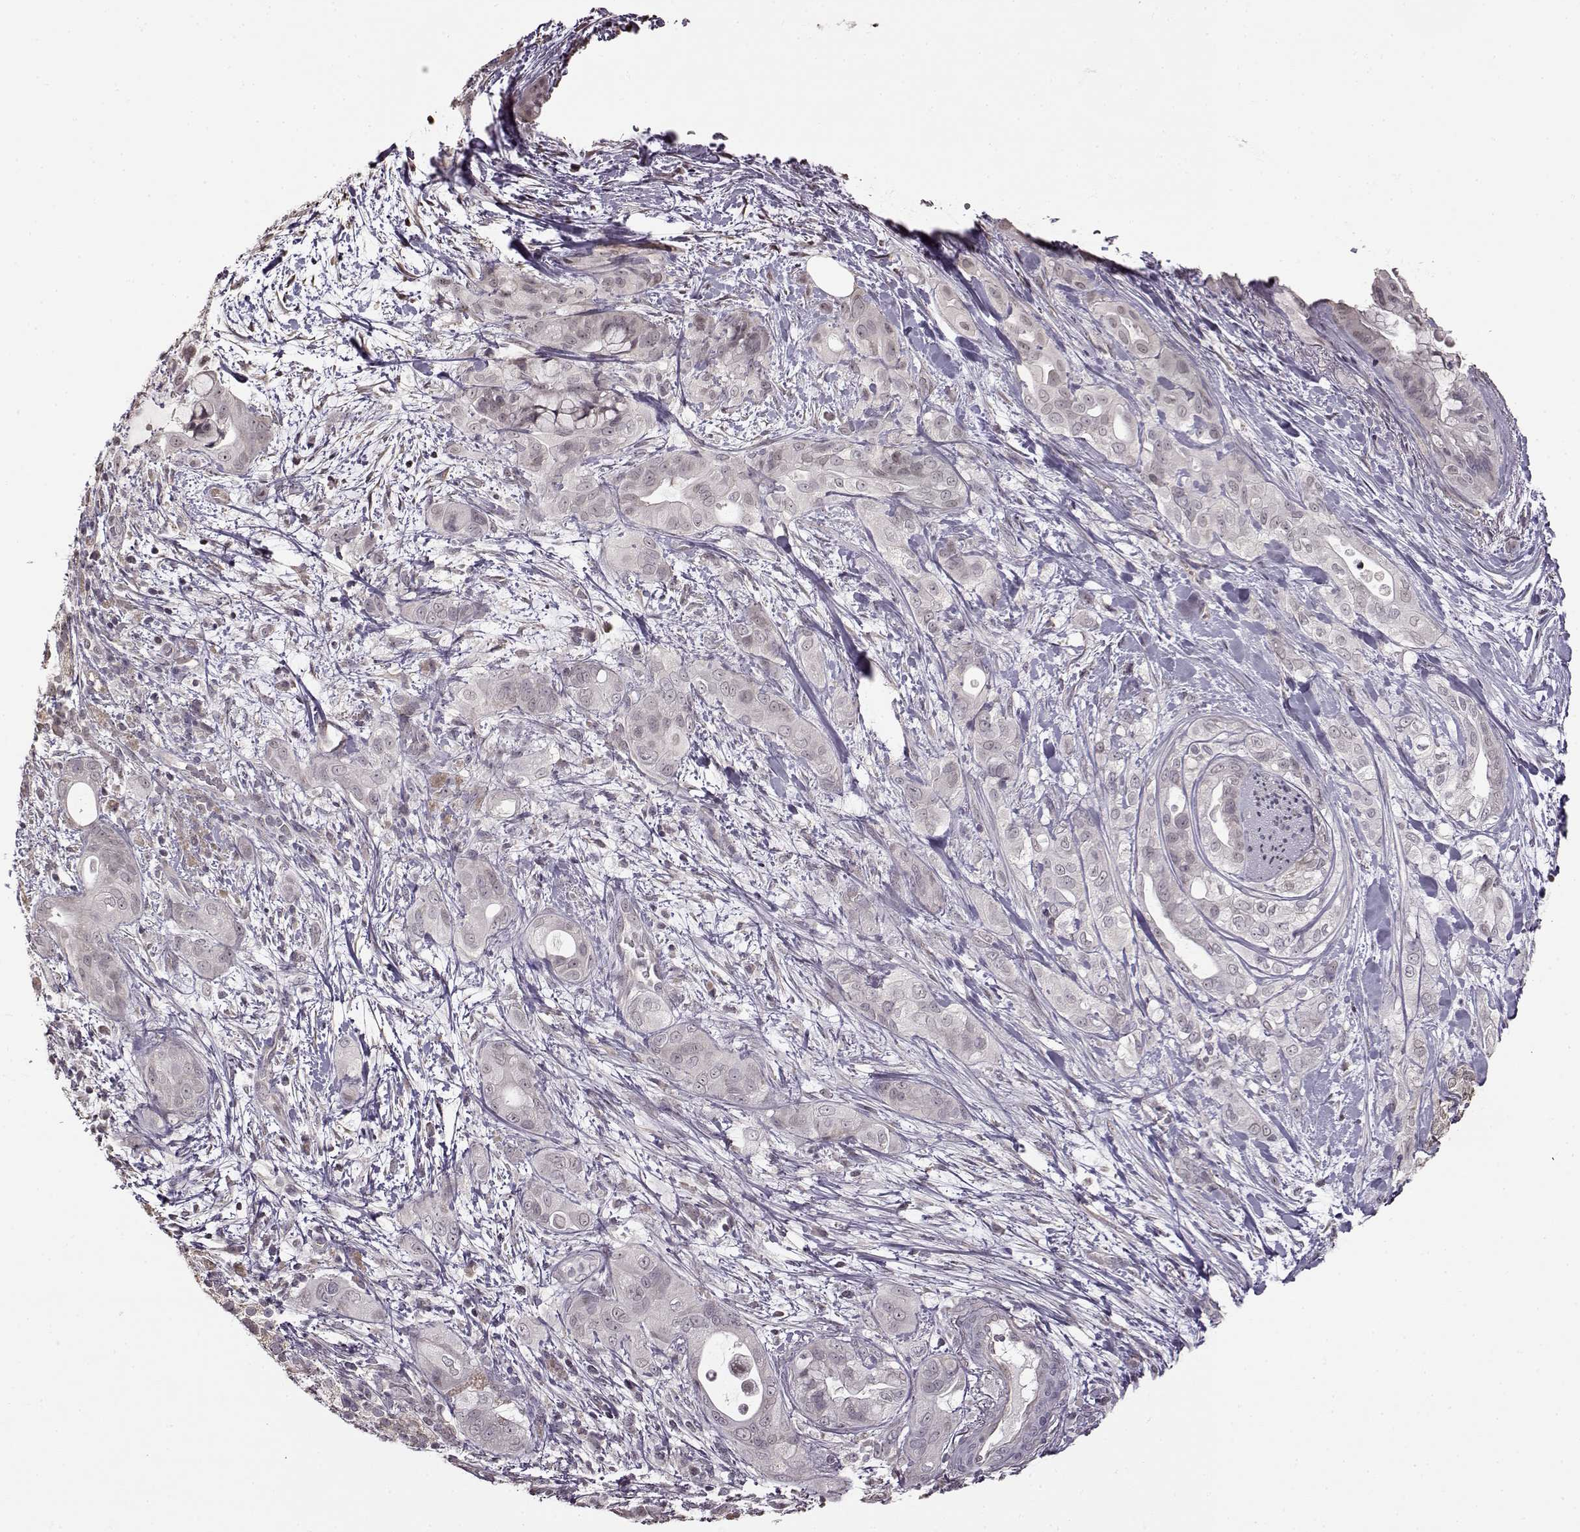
{"staining": {"intensity": "negative", "quantity": "none", "location": "none"}, "tissue": "pancreatic cancer", "cell_type": "Tumor cells", "image_type": "cancer", "snomed": [{"axis": "morphology", "description": "Adenocarcinoma, NOS"}, {"axis": "topography", "description": "Pancreas"}], "caption": "This is an IHC photomicrograph of adenocarcinoma (pancreatic). There is no staining in tumor cells.", "gene": "FSHB", "patient": {"sex": "male", "age": 71}}